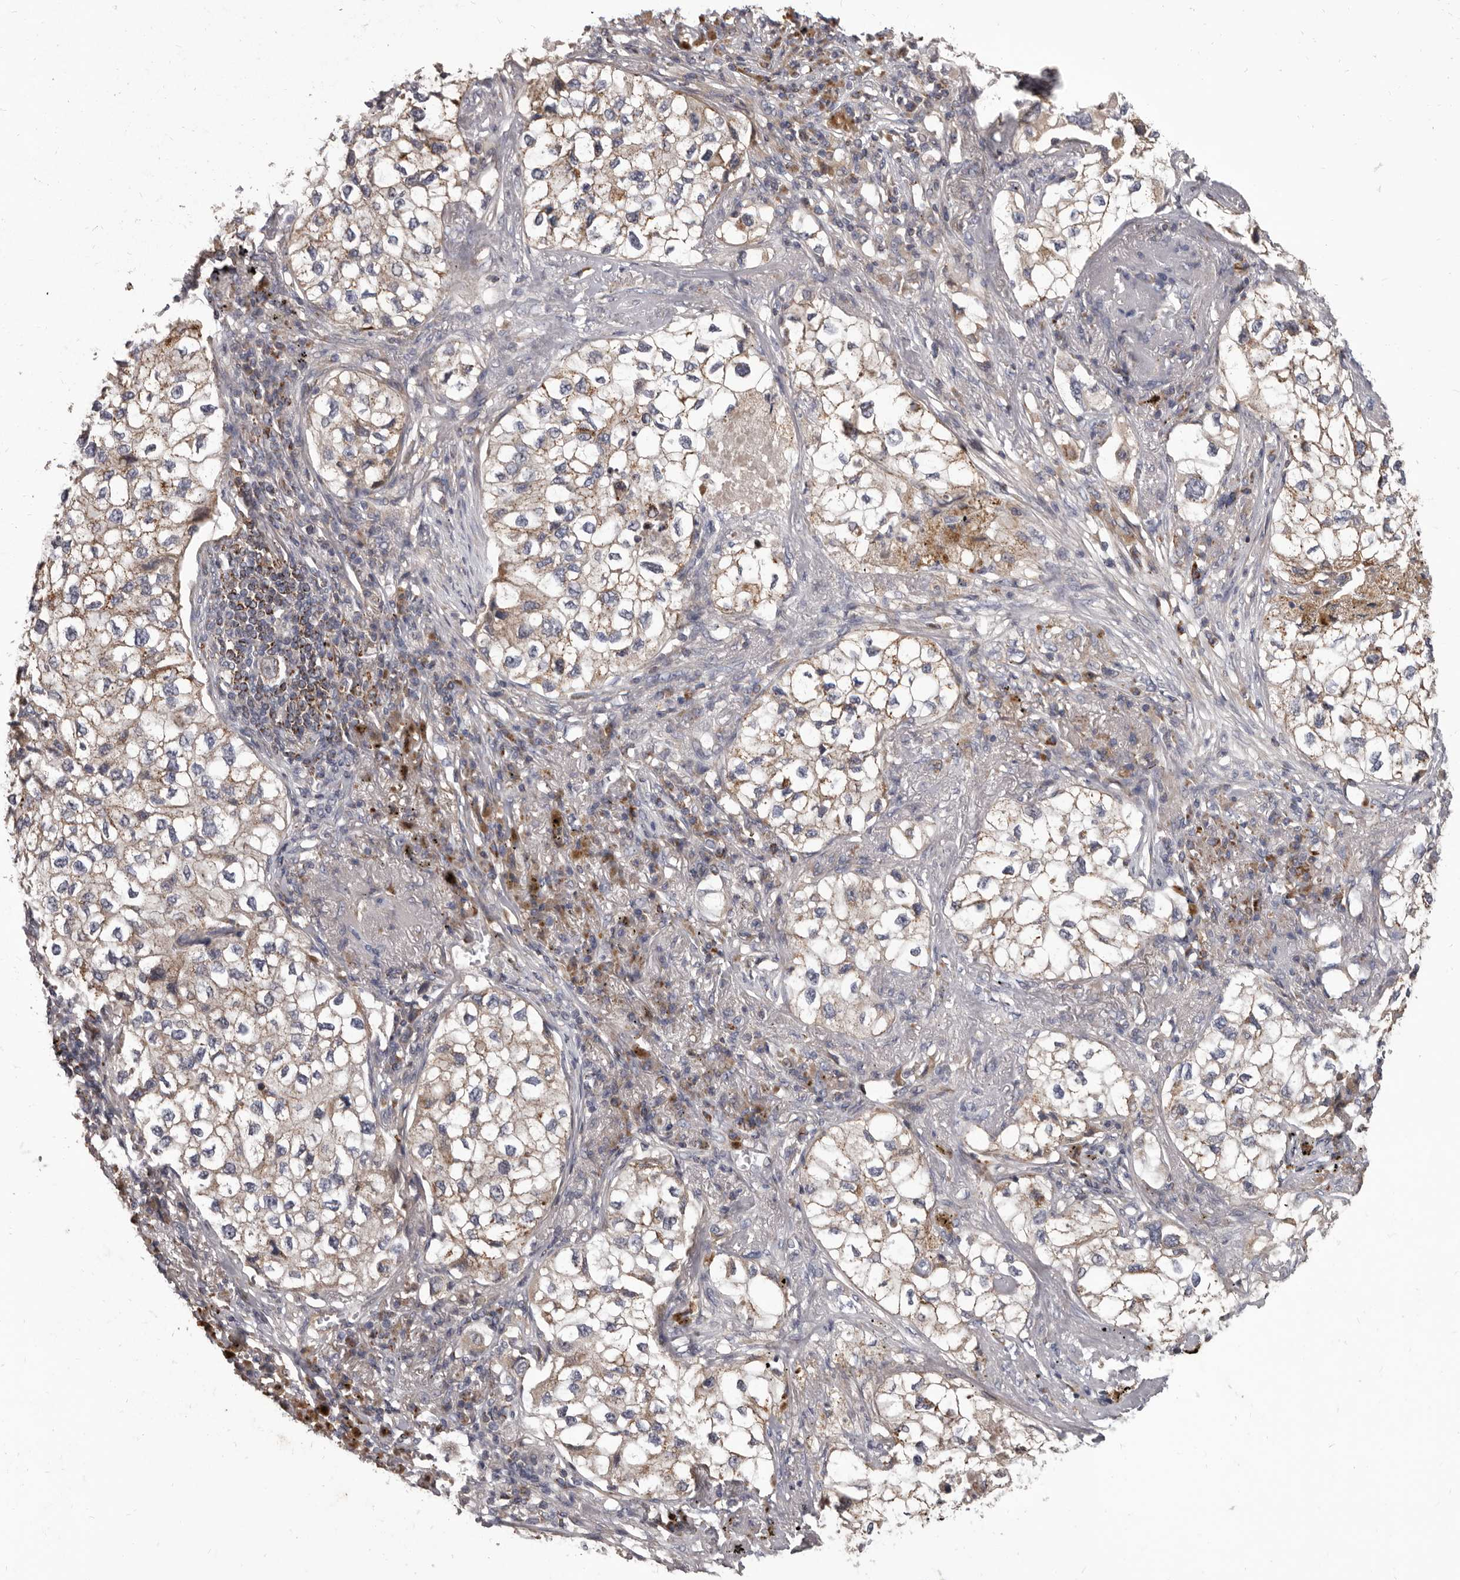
{"staining": {"intensity": "weak", "quantity": ">75%", "location": "cytoplasmic/membranous"}, "tissue": "lung cancer", "cell_type": "Tumor cells", "image_type": "cancer", "snomed": [{"axis": "morphology", "description": "Adenocarcinoma, NOS"}, {"axis": "topography", "description": "Lung"}], "caption": "Weak cytoplasmic/membranous positivity is seen in approximately >75% of tumor cells in lung cancer. (IHC, brightfield microscopy, high magnification).", "gene": "ALDH5A1", "patient": {"sex": "male", "age": 63}}